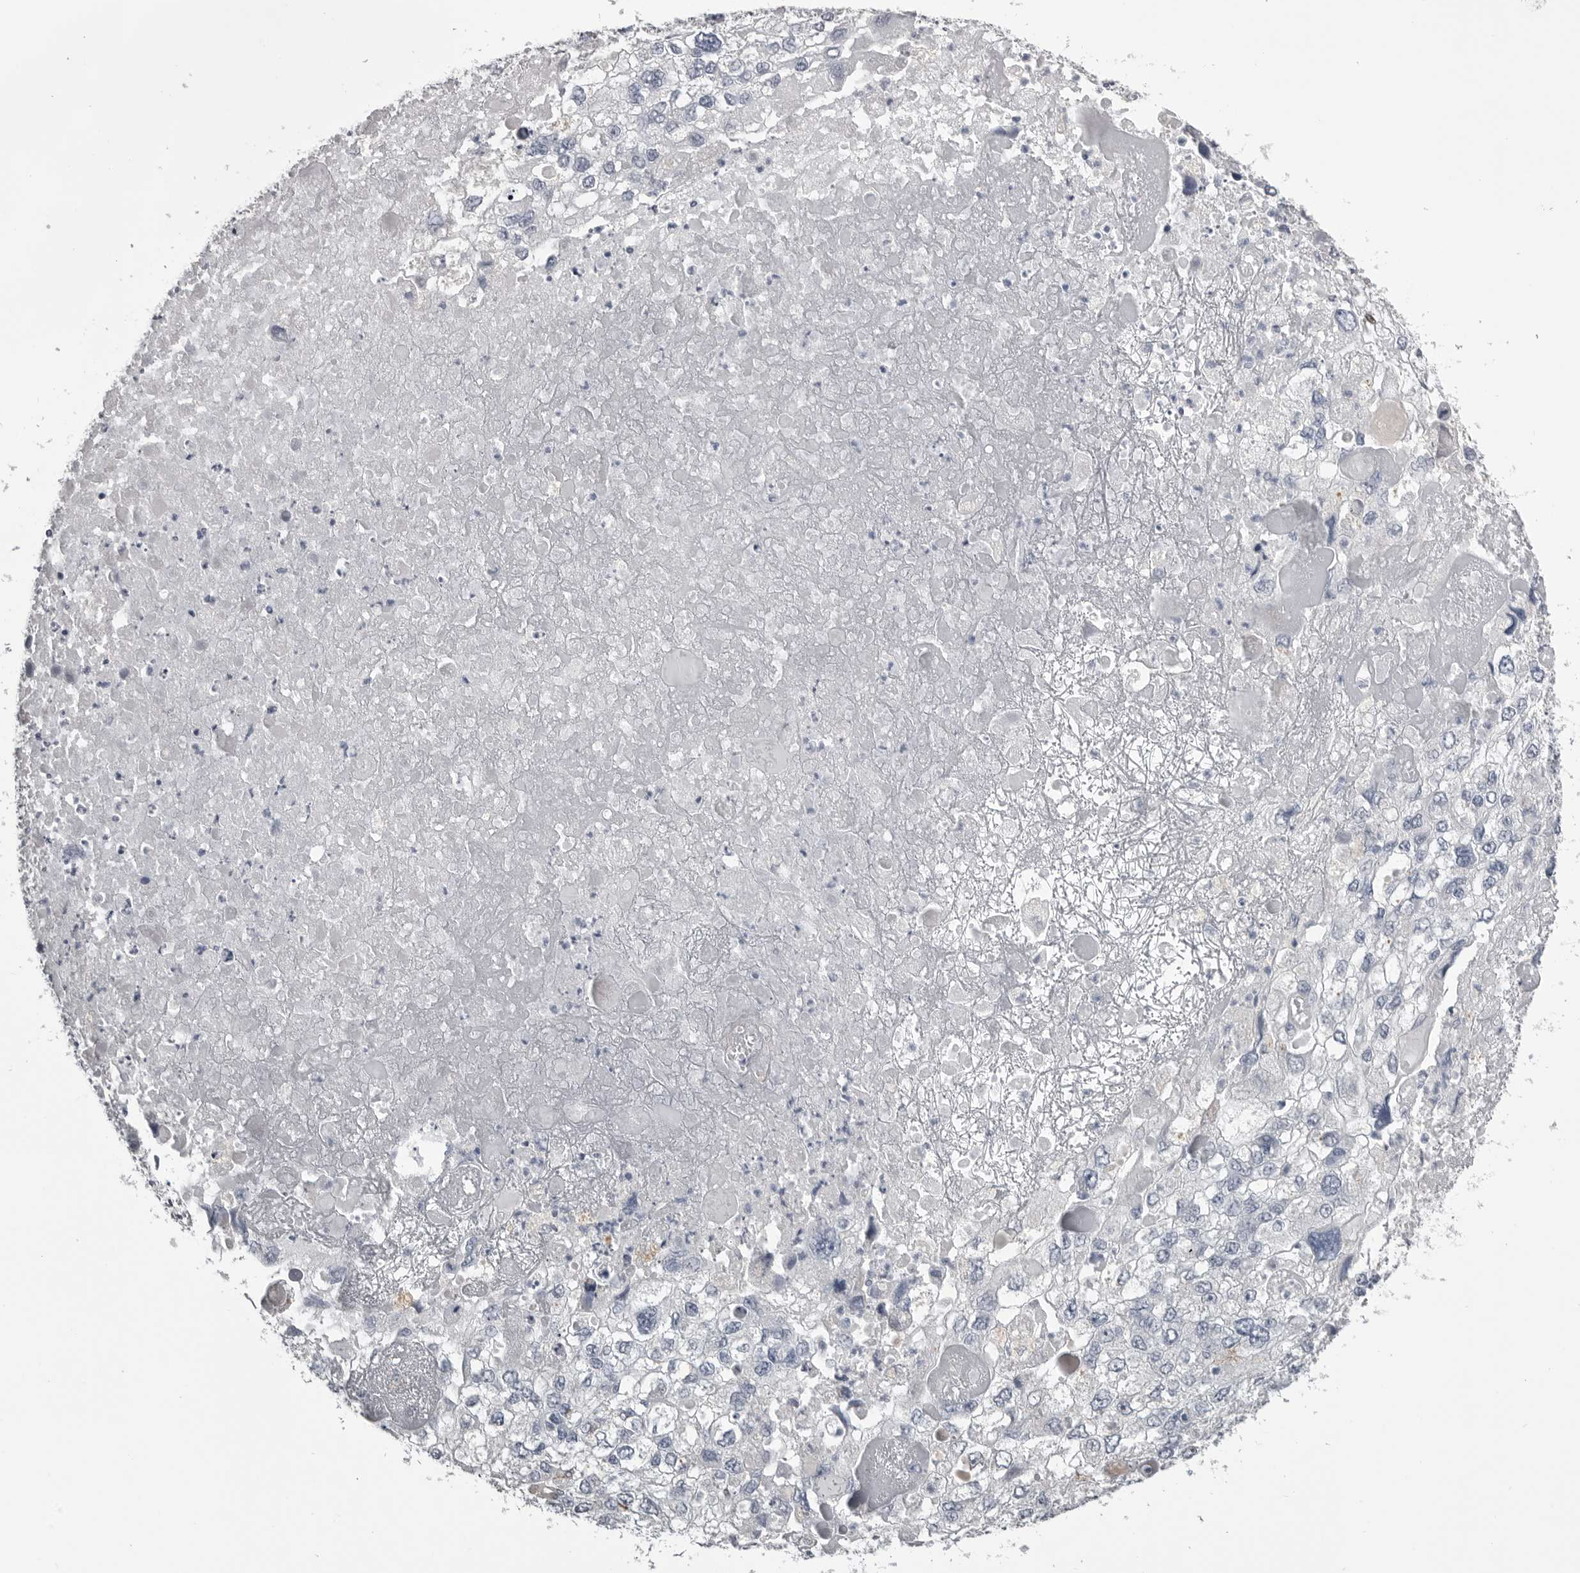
{"staining": {"intensity": "negative", "quantity": "none", "location": "none"}, "tissue": "endometrial cancer", "cell_type": "Tumor cells", "image_type": "cancer", "snomed": [{"axis": "morphology", "description": "Adenocarcinoma, NOS"}, {"axis": "topography", "description": "Endometrium"}], "caption": "This is an immunohistochemistry (IHC) photomicrograph of human adenocarcinoma (endometrial). There is no positivity in tumor cells.", "gene": "AOC3", "patient": {"sex": "female", "age": 49}}